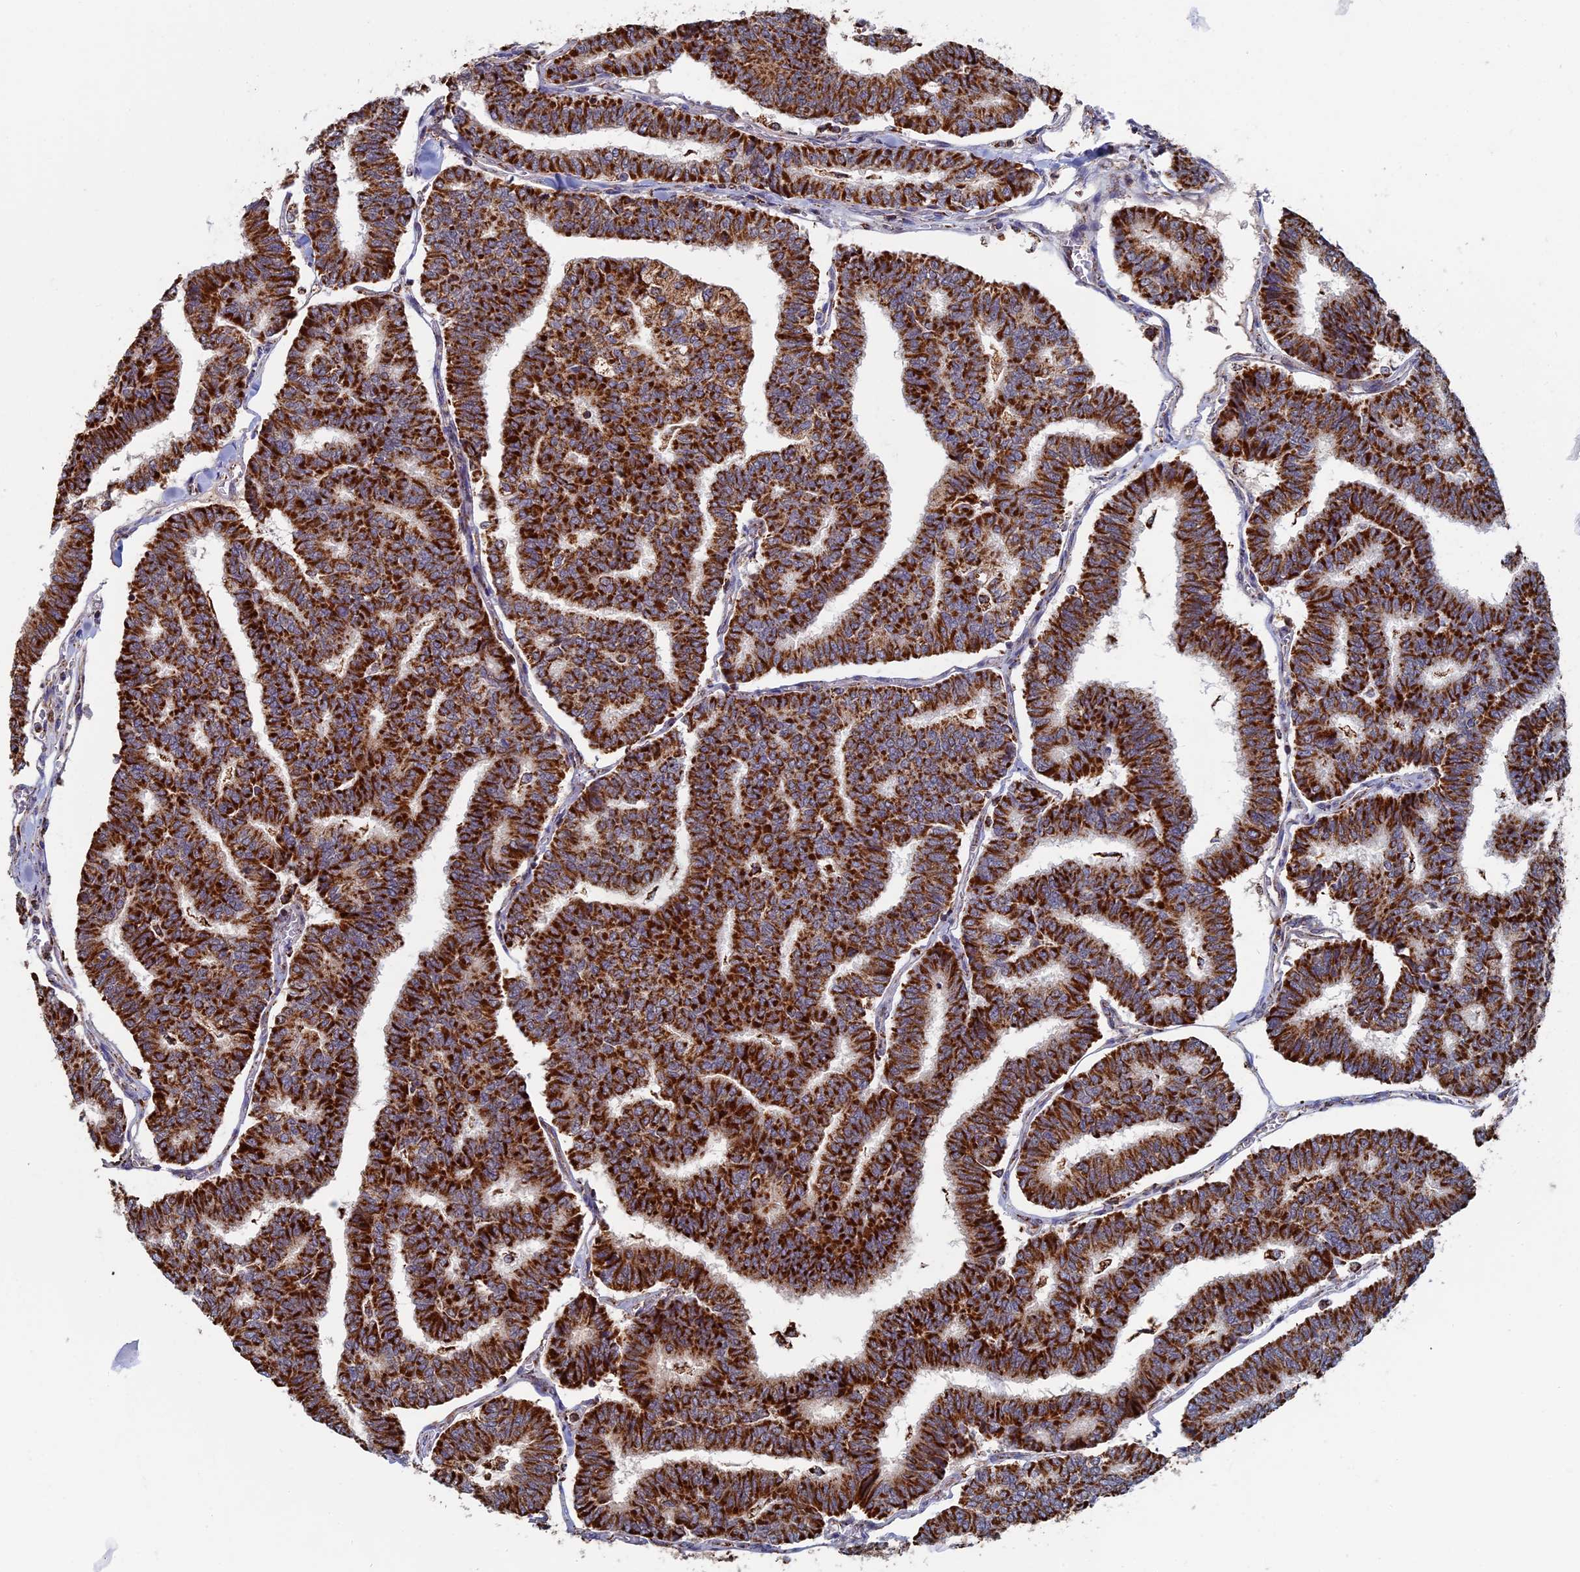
{"staining": {"intensity": "strong", "quantity": ">75%", "location": "cytoplasmic/membranous"}, "tissue": "thyroid cancer", "cell_type": "Tumor cells", "image_type": "cancer", "snomed": [{"axis": "morphology", "description": "Papillary adenocarcinoma, NOS"}, {"axis": "topography", "description": "Thyroid gland"}], "caption": "Protein staining of thyroid papillary adenocarcinoma tissue demonstrates strong cytoplasmic/membranous staining in about >75% of tumor cells.", "gene": "SEC24D", "patient": {"sex": "female", "age": 35}}